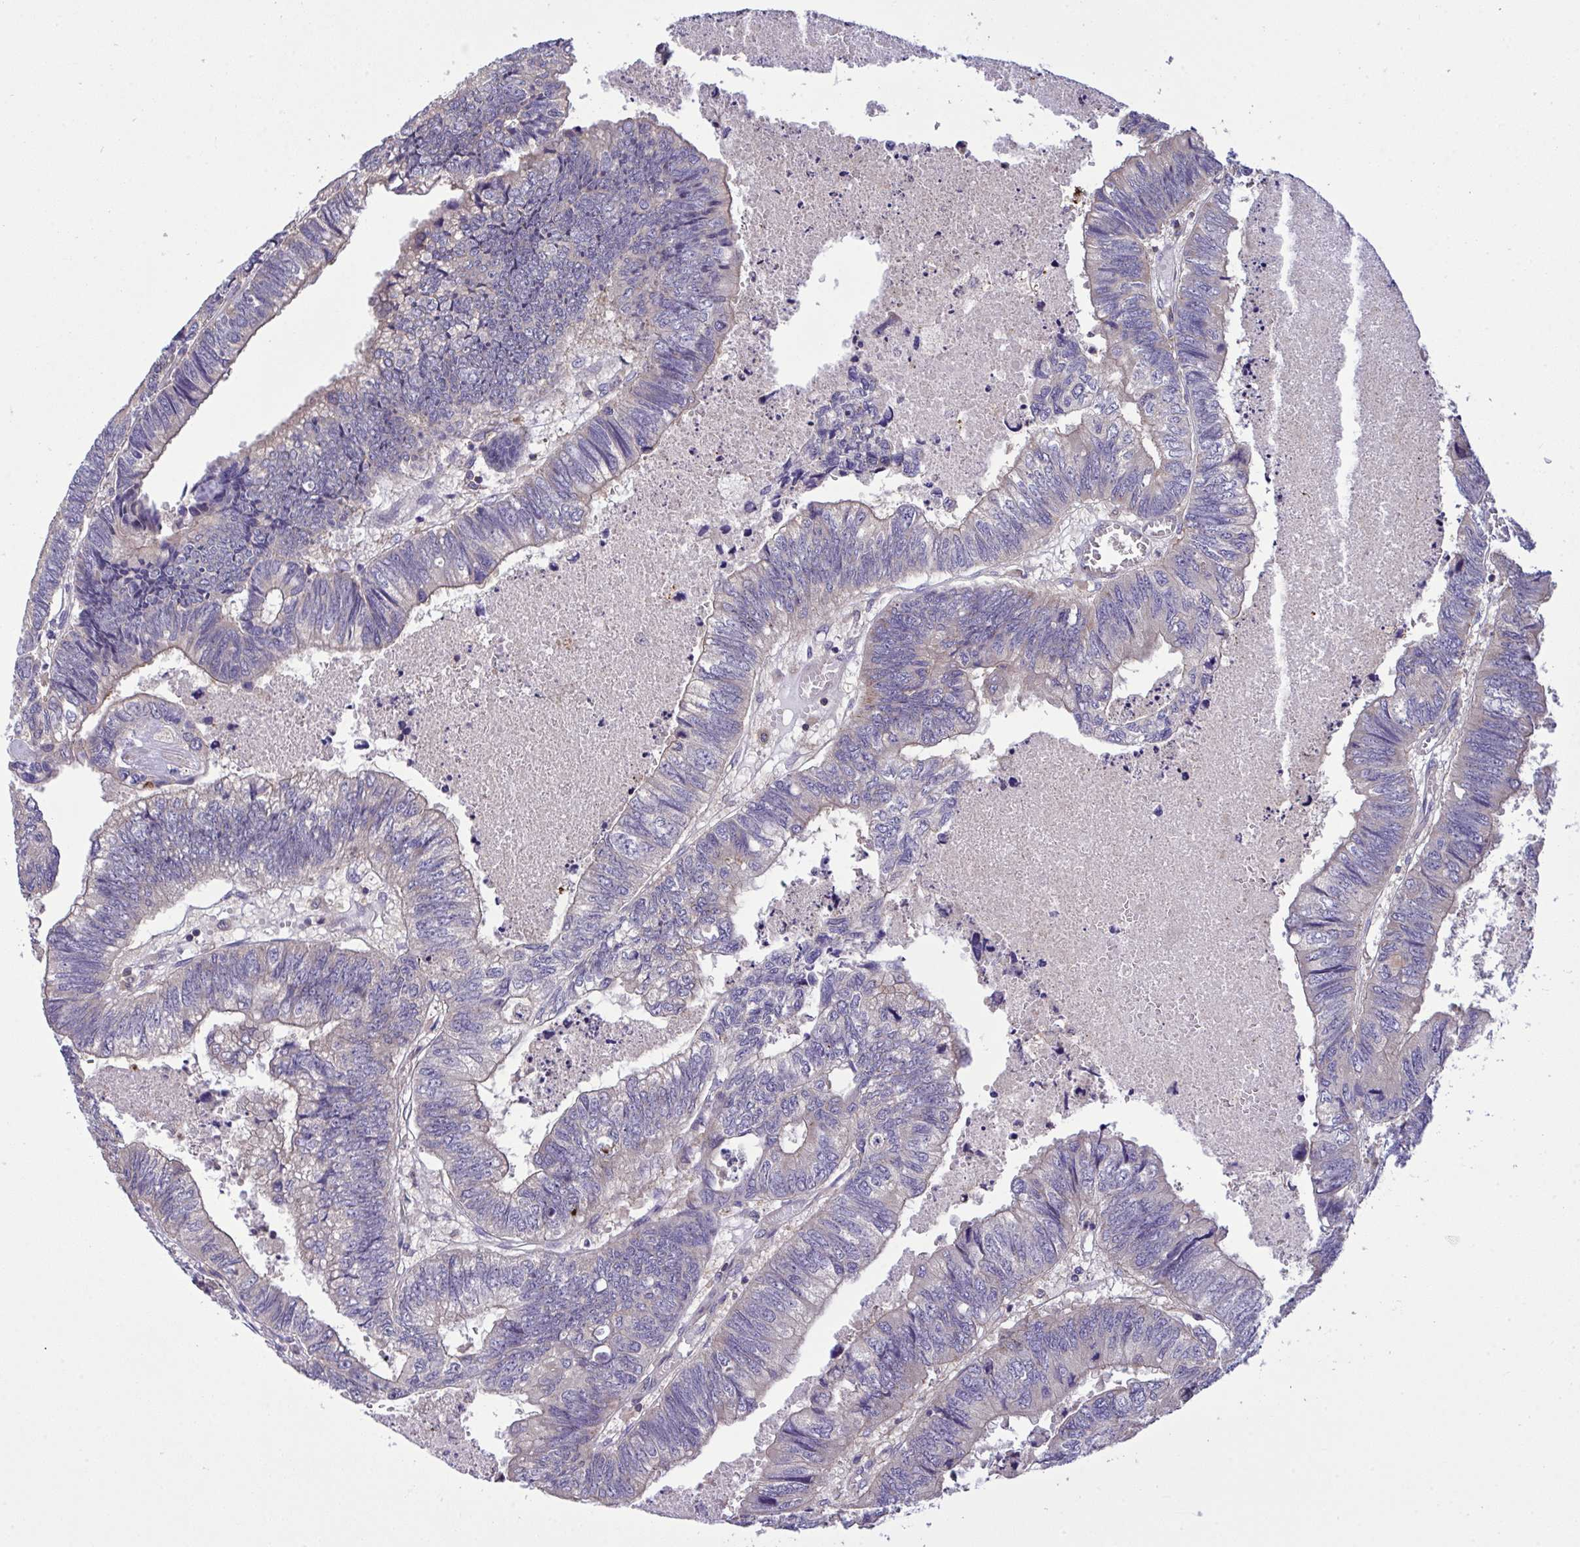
{"staining": {"intensity": "weak", "quantity": "<25%", "location": "cytoplasmic/membranous"}, "tissue": "colorectal cancer", "cell_type": "Tumor cells", "image_type": "cancer", "snomed": [{"axis": "morphology", "description": "Adenocarcinoma, NOS"}, {"axis": "topography", "description": "Colon"}], "caption": "This is a micrograph of immunohistochemistry staining of colorectal cancer, which shows no staining in tumor cells. (Immunohistochemistry, brightfield microscopy, high magnification).", "gene": "GRB14", "patient": {"sex": "male", "age": 62}}